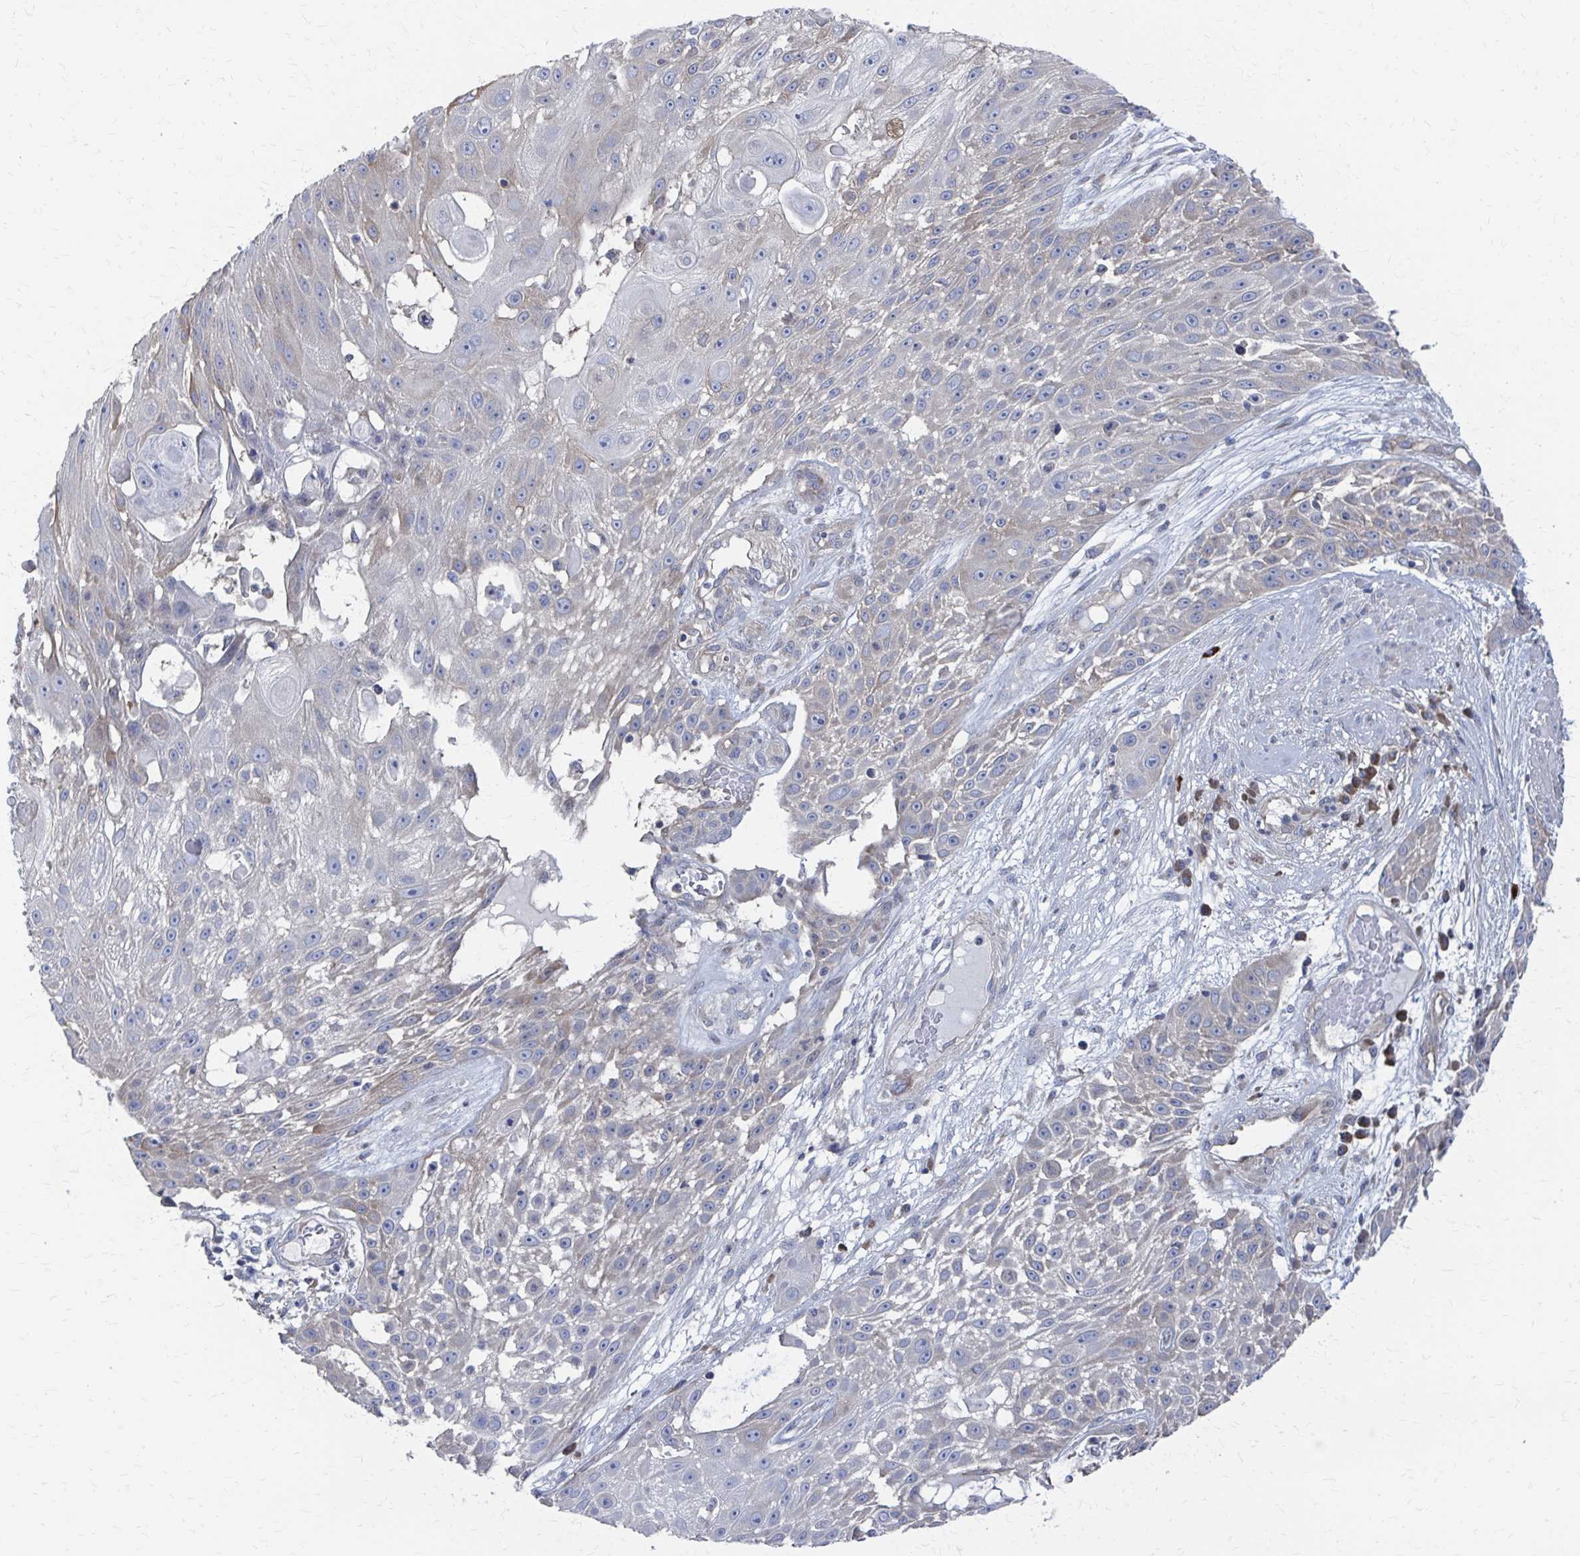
{"staining": {"intensity": "negative", "quantity": "none", "location": "none"}, "tissue": "skin cancer", "cell_type": "Tumor cells", "image_type": "cancer", "snomed": [{"axis": "morphology", "description": "Squamous cell carcinoma, NOS"}, {"axis": "topography", "description": "Skin"}], "caption": "A photomicrograph of skin cancer (squamous cell carcinoma) stained for a protein displays no brown staining in tumor cells.", "gene": "PLEKHG7", "patient": {"sex": "female", "age": 86}}